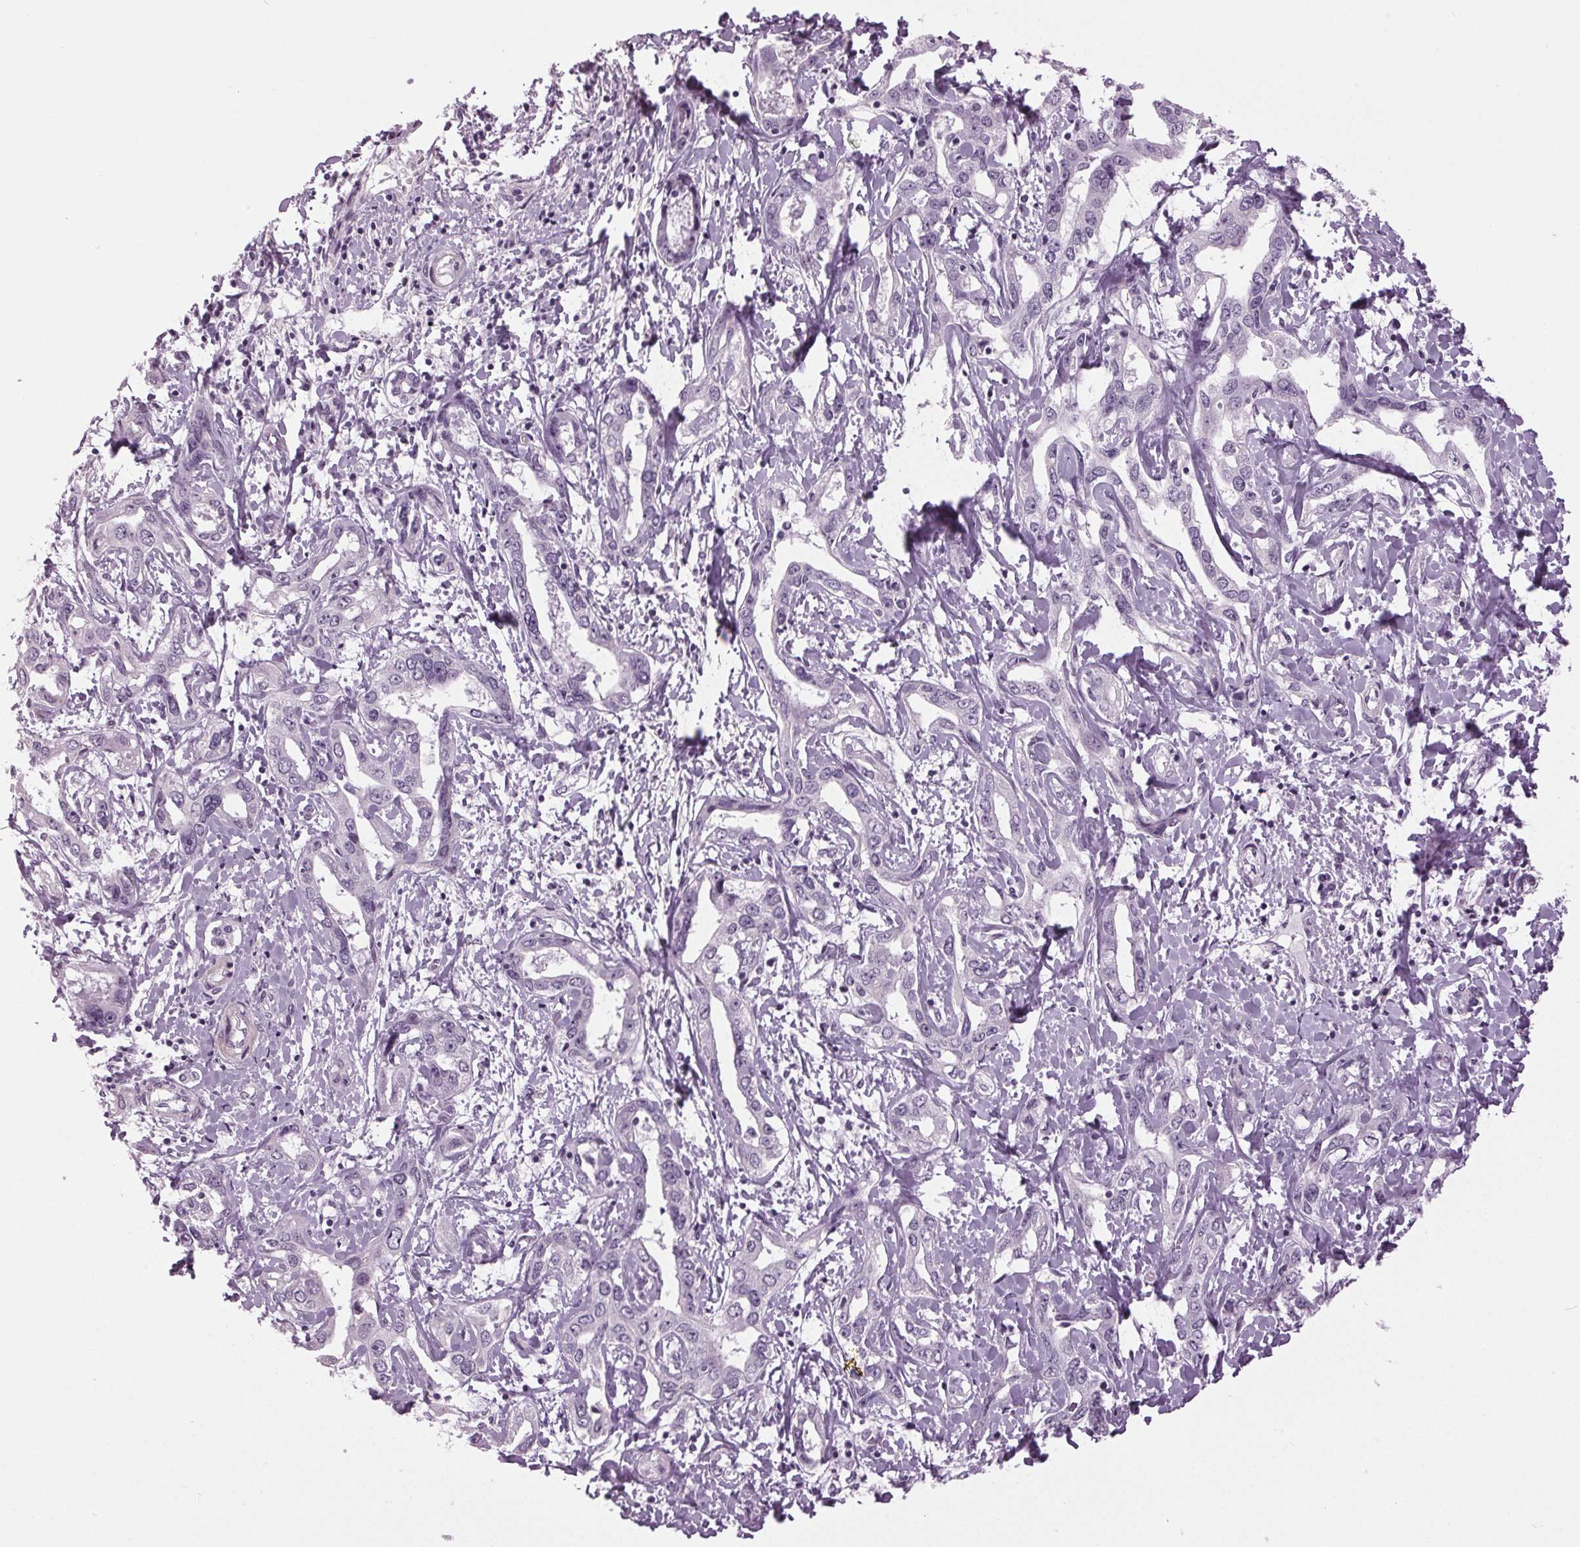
{"staining": {"intensity": "negative", "quantity": "none", "location": "none"}, "tissue": "liver cancer", "cell_type": "Tumor cells", "image_type": "cancer", "snomed": [{"axis": "morphology", "description": "Cholangiocarcinoma"}, {"axis": "topography", "description": "Liver"}], "caption": "High power microscopy image of an immunohistochemistry (IHC) histopathology image of liver cancer (cholangiocarcinoma), revealing no significant staining in tumor cells.", "gene": "DNAH12", "patient": {"sex": "male", "age": 59}}